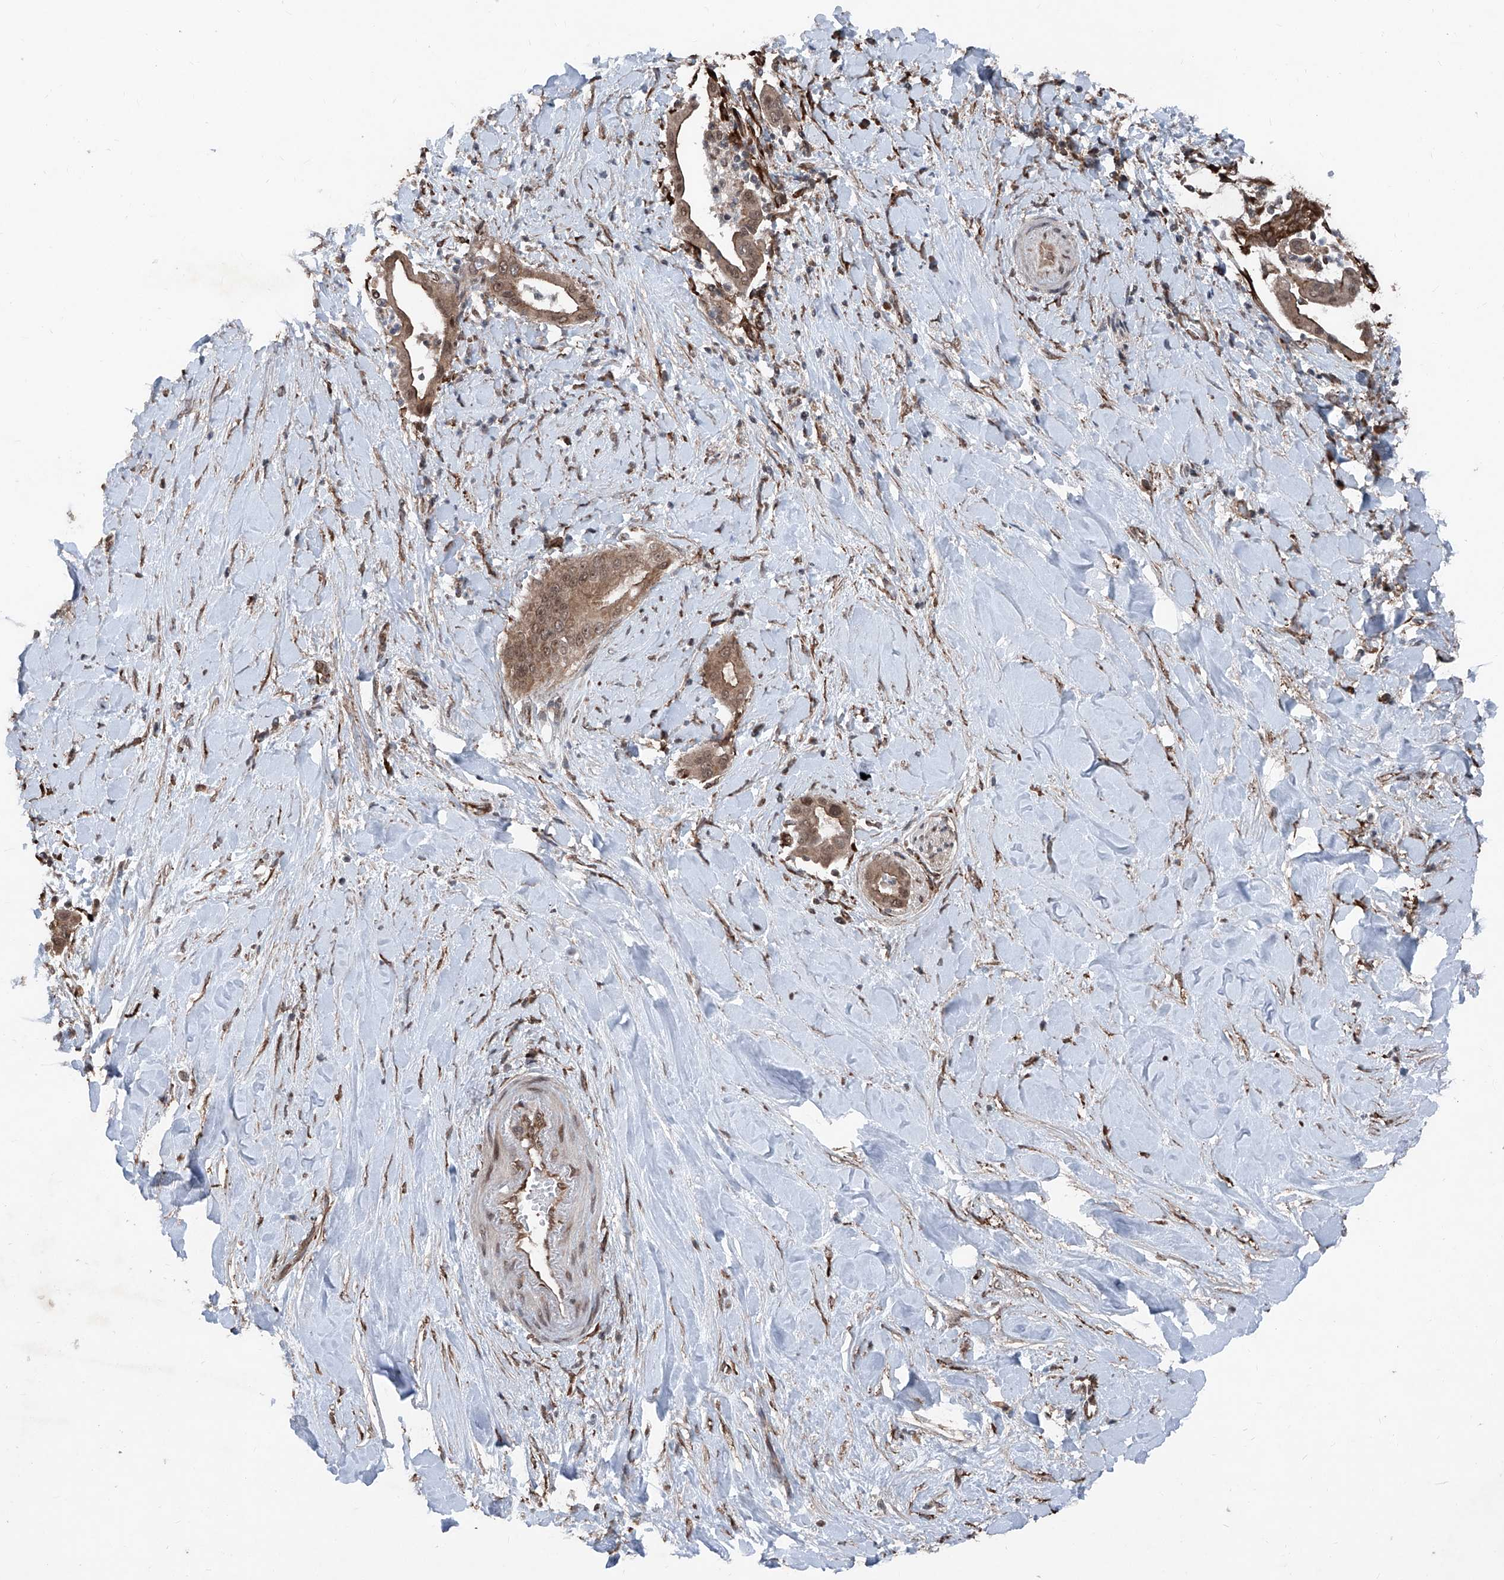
{"staining": {"intensity": "moderate", "quantity": ">75%", "location": "cytoplasmic/membranous,nuclear"}, "tissue": "liver cancer", "cell_type": "Tumor cells", "image_type": "cancer", "snomed": [{"axis": "morphology", "description": "Cholangiocarcinoma"}, {"axis": "topography", "description": "Liver"}], "caption": "Immunohistochemistry of liver cholangiocarcinoma exhibits medium levels of moderate cytoplasmic/membranous and nuclear staining in approximately >75% of tumor cells.", "gene": "COA7", "patient": {"sex": "female", "age": 54}}